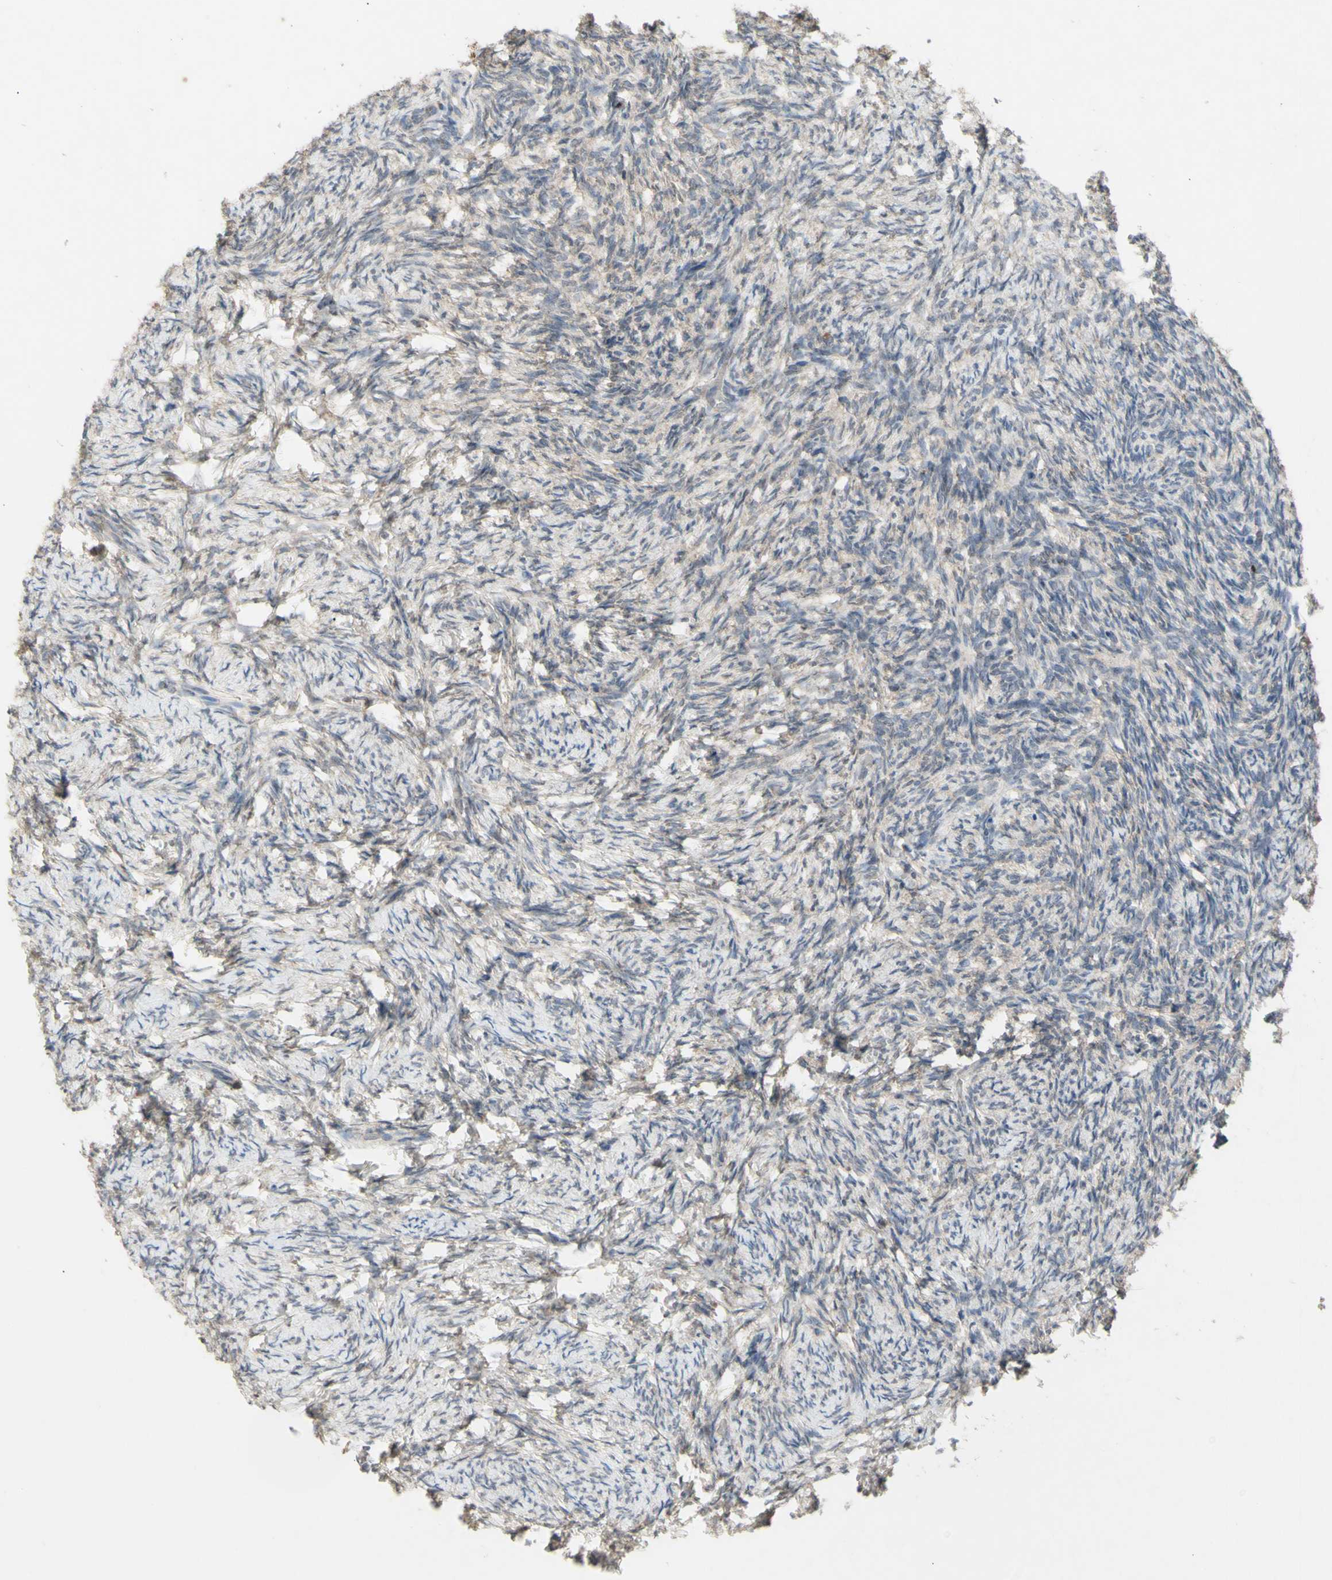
{"staining": {"intensity": "negative", "quantity": "none", "location": "none"}, "tissue": "ovary", "cell_type": "Ovarian stroma cells", "image_type": "normal", "snomed": [{"axis": "morphology", "description": "Normal tissue, NOS"}, {"axis": "topography", "description": "Ovary"}], "caption": "The immunohistochemistry photomicrograph has no significant expression in ovarian stroma cells of ovary. The staining is performed using DAB (3,3'-diaminobenzidine) brown chromogen with nuclei counter-stained in using hematoxylin.", "gene": "NLRP1", "patient": {"sex": "female", "age": 60}}